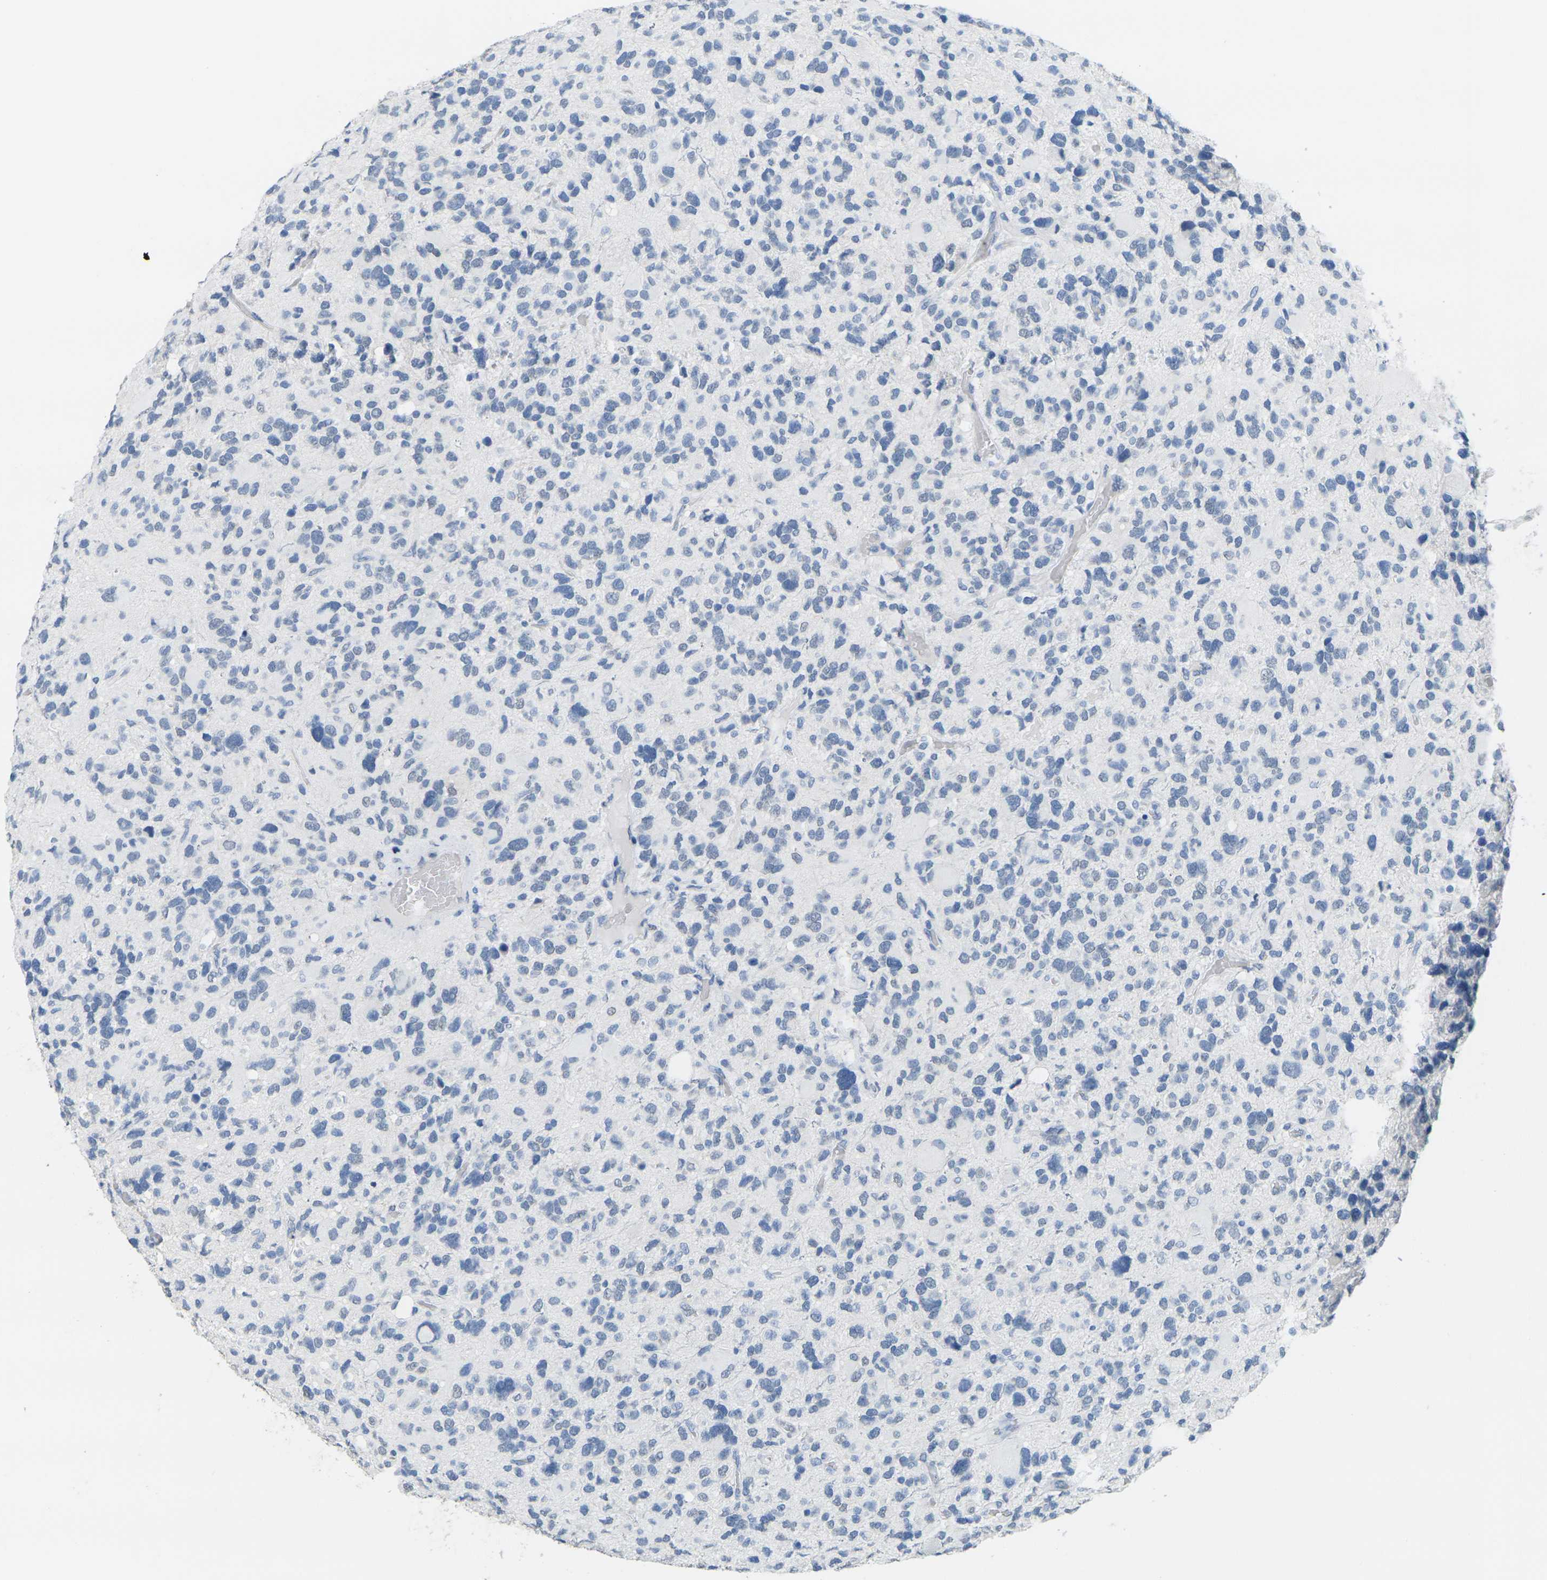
{"staining": {"intensity": "negative", "quantity": "none", "location": "none"}, "tissue": "glioma", "cell_type": "Tumor cells", "image_type": "cancer", "snomed": [{"axis": "morphology", "description": "Glioma, malignant, High grade"}, {"axis": "topography", "description": "Brain"}], "caption": "Immunohistochemistry of glioma reveals no staining in tumor cells.", "gene": "CTAG1A", "patient": {"sex": "male", "age": 48}}